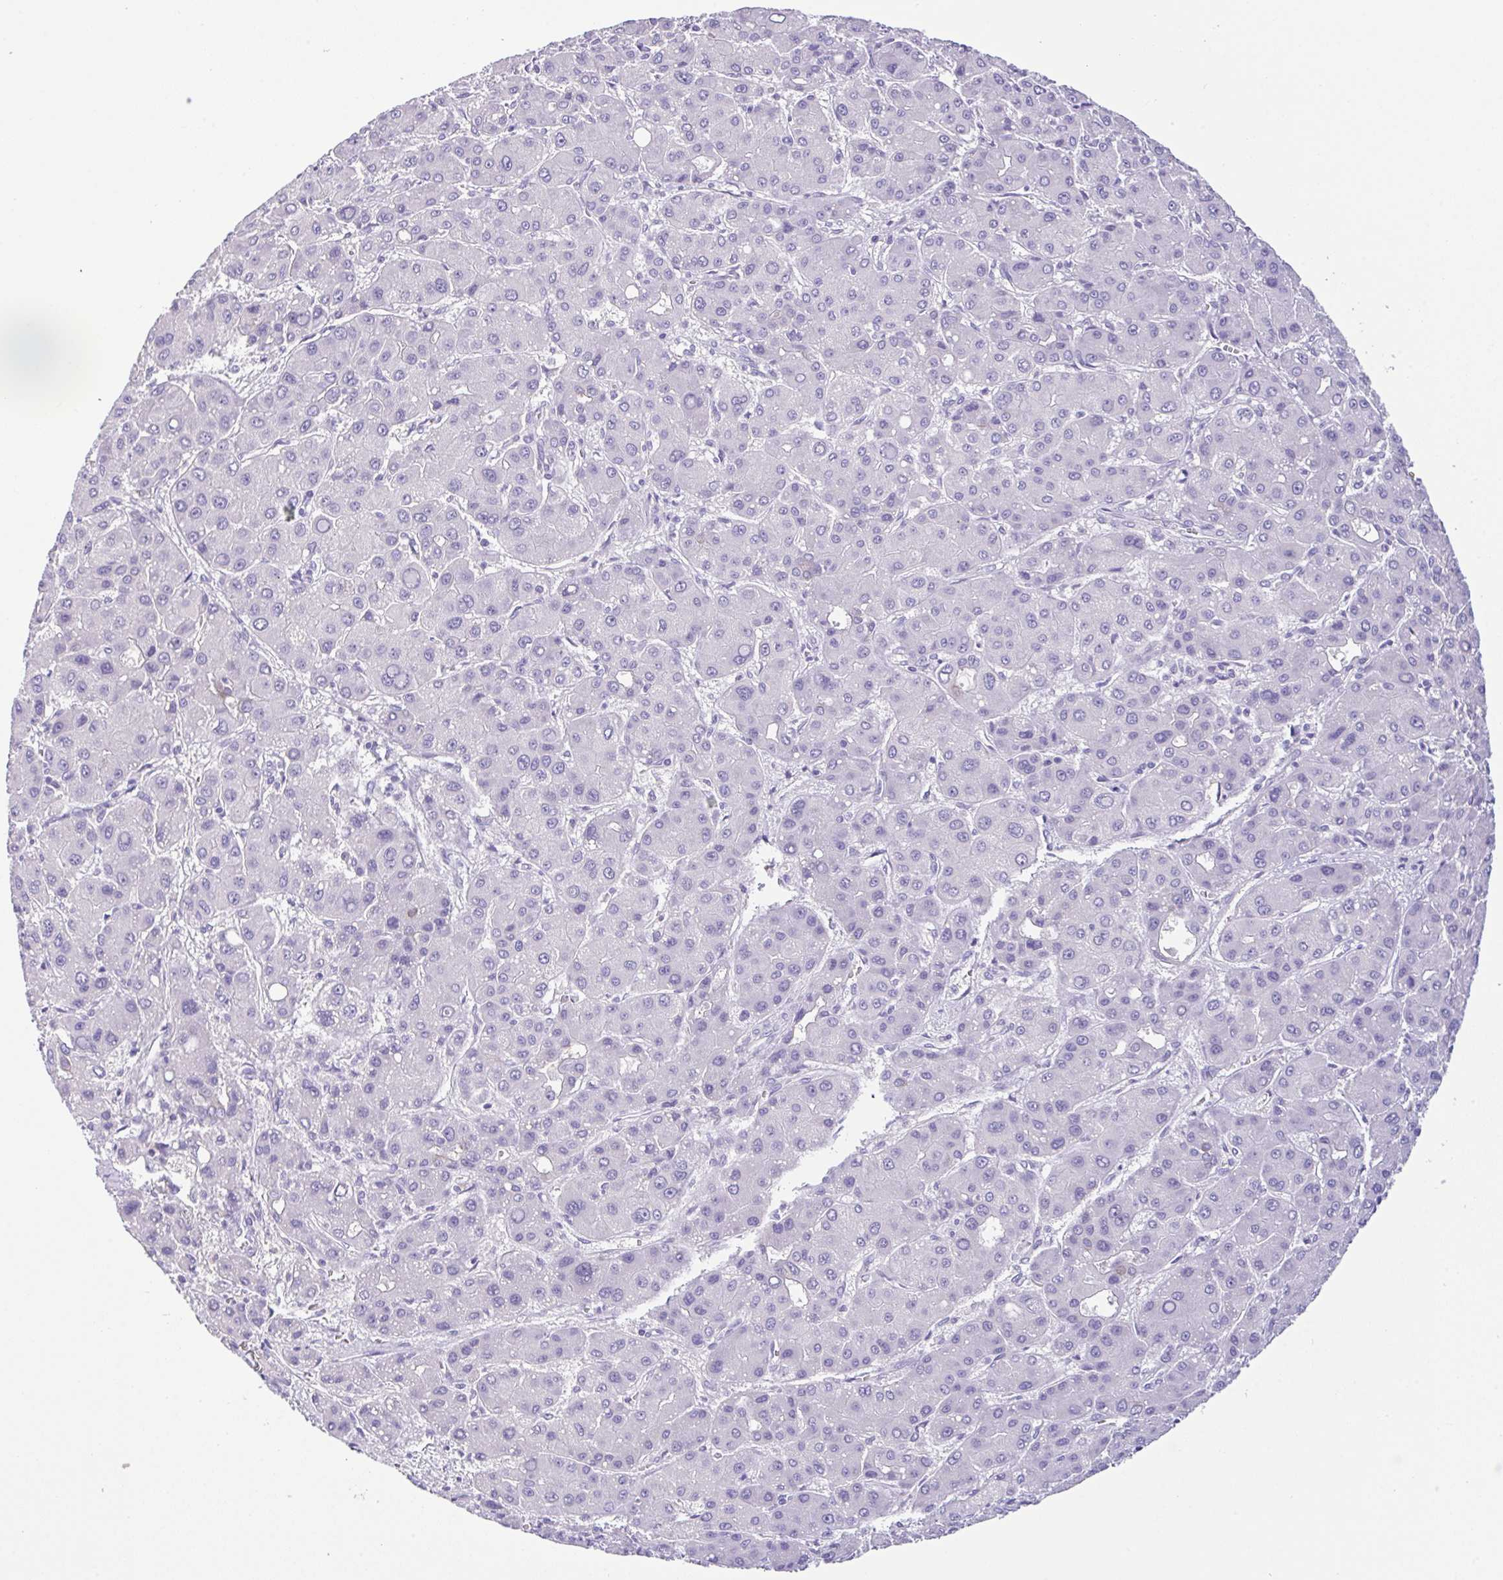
{"staining": {"intensity": "moderate", "quantity": "<25%", "location": "cytoplasmic/membranous"}, "tissue": "liver cancer", "cell_type": "Tumor cells", "image_type": "cancer", "snomed": [{"axis": "morphology", "description": "Carcinoma, Hepatocellular, NOS"}, {"axis": "topography", "description": "Liver"}], "caption": "Protein staining shows moderate cytoplasmic/membranous staining in approximately <25% of tumor cells in liver cancer.", "gene": "FBXL20", "patient": {"sex": "male", "age": 55}}